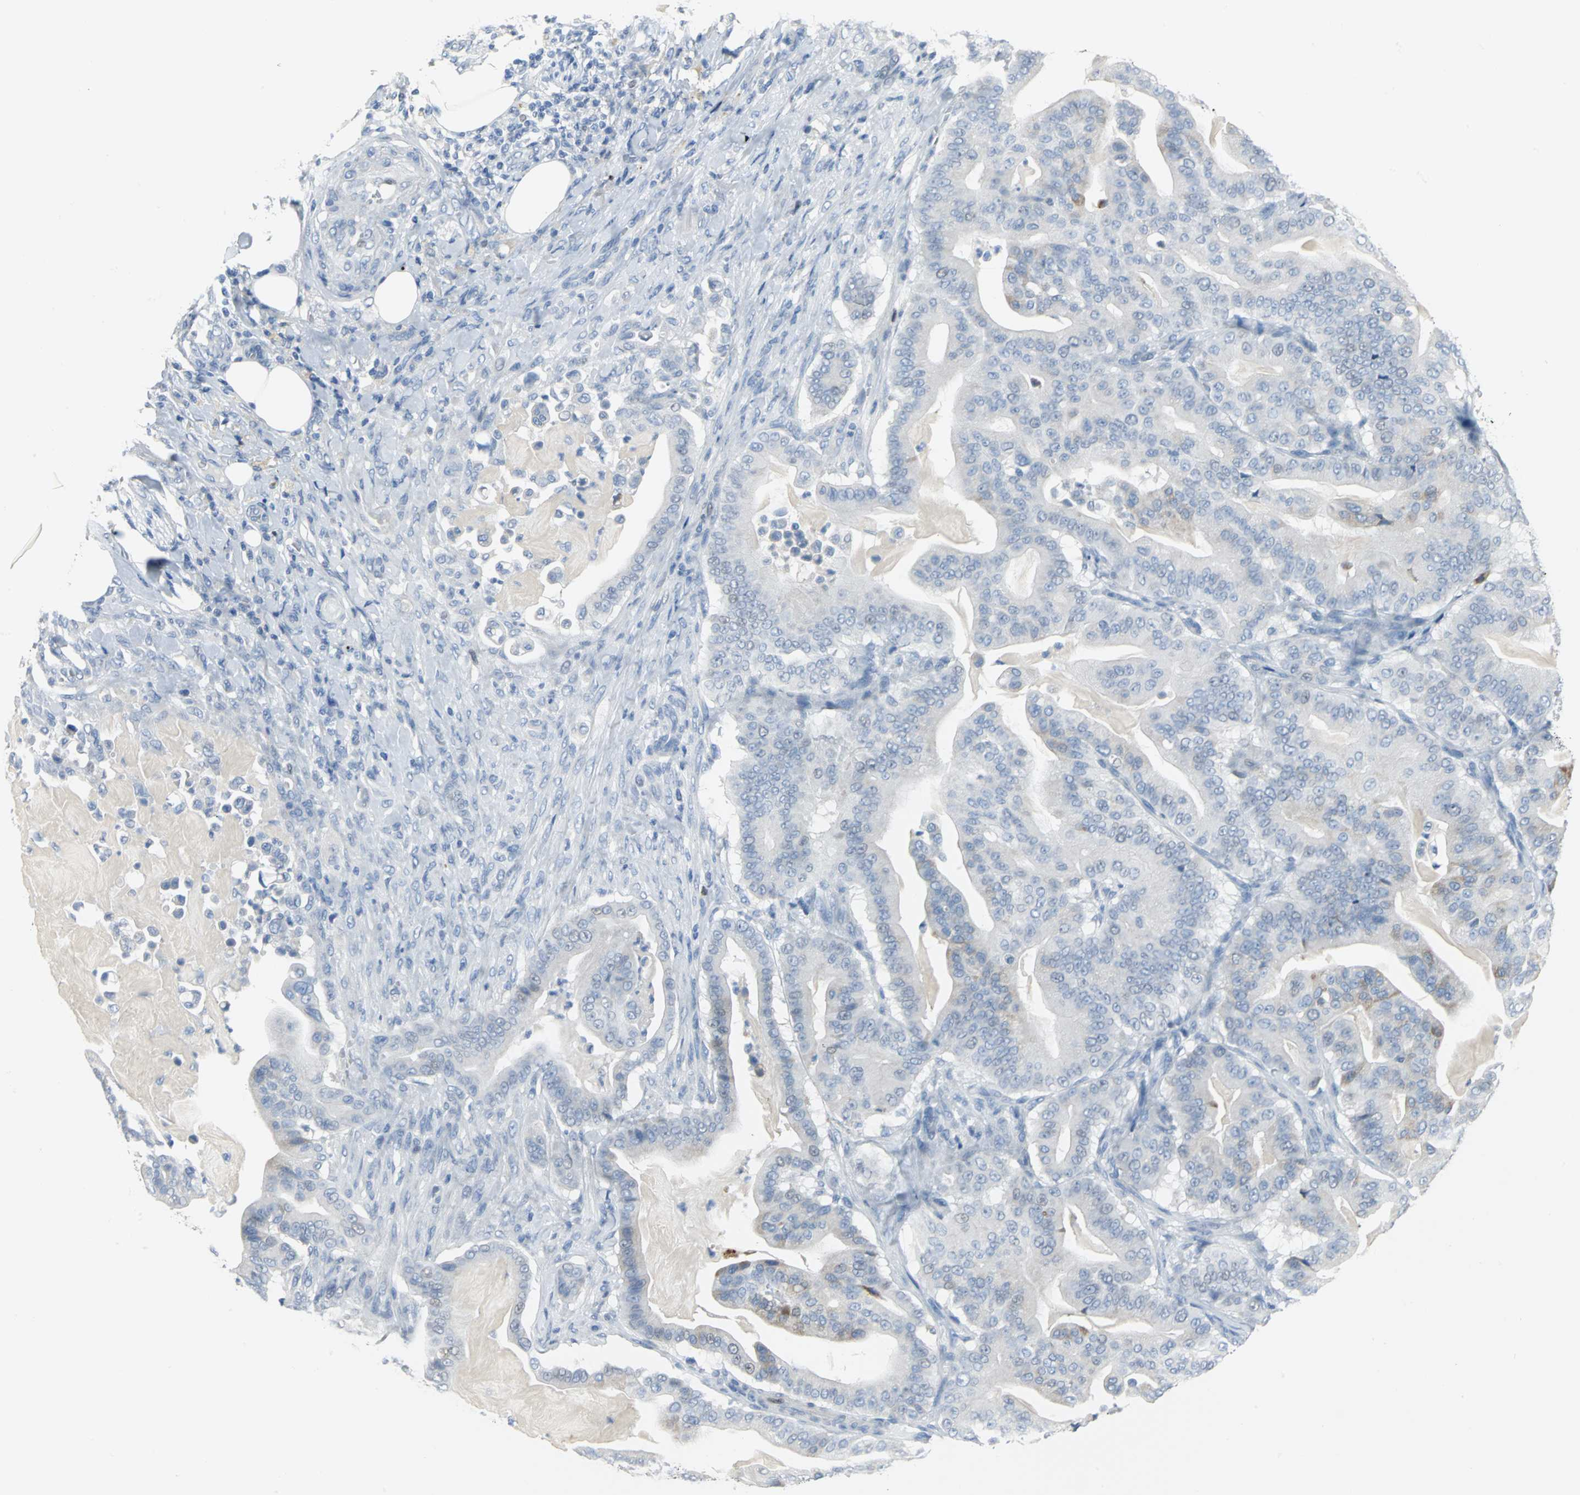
{"staining": {"intensity": "moderate", "quantity": "<25%", "location": "cytoplasmic/membranous"}, "tissue": "pancreatic cancer", "cell_type": "Tumor cells", "image_type": "cancer", "snomed": [{"axis": "morphology", "description": "Adenocarcinoma, NOS"}, {"axis": "topography", "description": "Pancreas"}], "caption": "High-magnification brightfield microscopy of pancreatic cancer (adenocarcinoma) stained with DAB (brown) and counterstained with hematoxylin (blue). tumor cells exhibit moderate cytoplasmic/membranous expression is appreciated in about<25% of cells. (Brightfield microscopy of DAB IHC at high magnification).", "gene": "MCM3", "patient": {"sex": "male", "age": 63}}